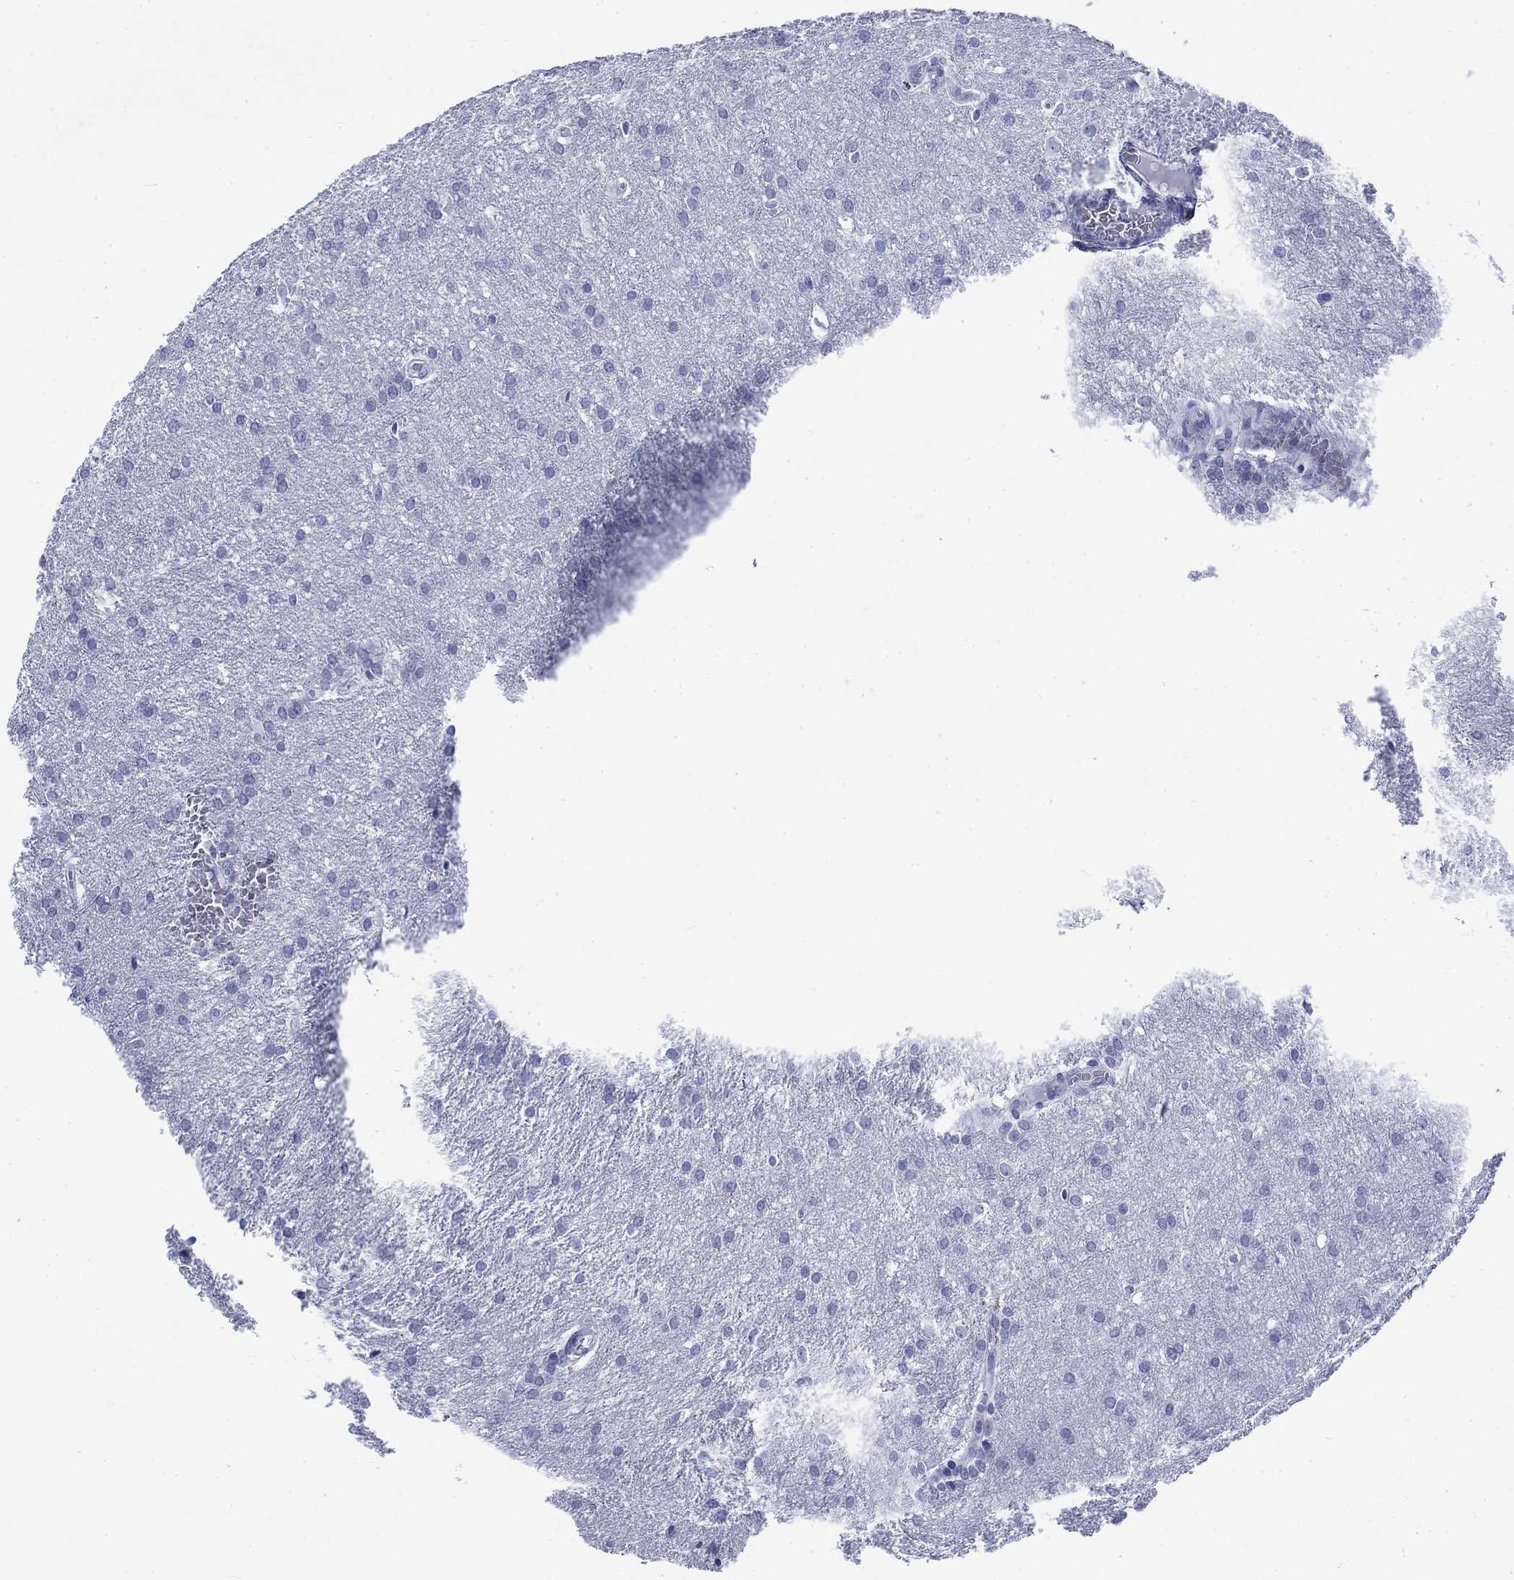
{"staining": {"intensity": "negative", "quantity": "none", "location": "none"}, "tissue": "glioma", "cell_type": "Tumor cells", "image_type": "cancer", "snomed": [{"axis": "morphology", "description": "Glioma, malignant, Low grade"}, {"axis": "topography", "description": "Brain"}], "caption": "This is an IHC photomicrograph of human glioma. There is no expression in tumor cells.", "gene": "KRT76", "patient": {"sex": "female", "age": 32}}